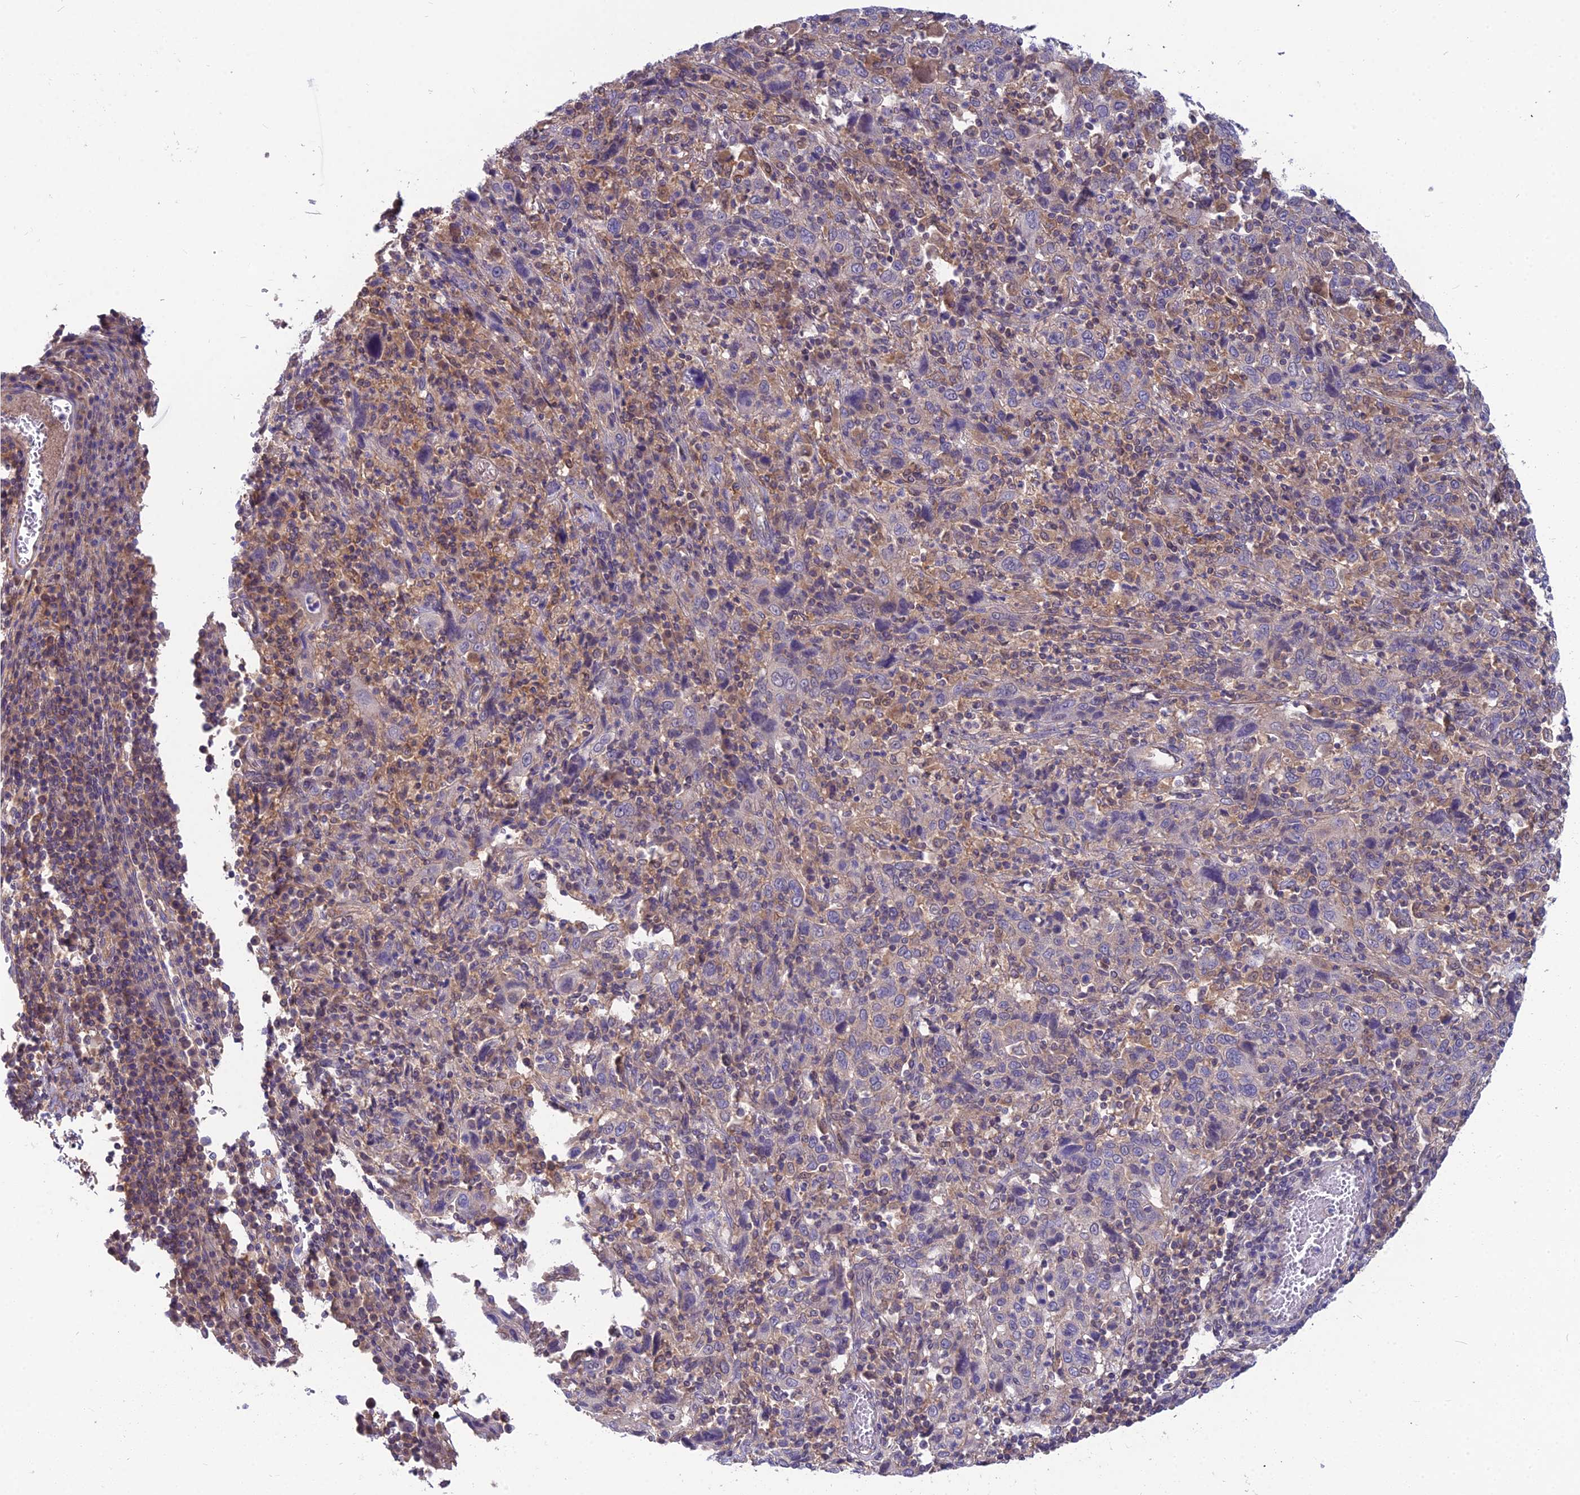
{"staining": {"intensity": "negative", "quantity": "none", "location": "none"}, "tissue": "cervical cancer", "cell_type": "Tumor cells", "image_type": "cancer", "snomed": [{"axis": "morphology", "description": "Squamous cell carcinoma, NOS"}, {"axis": "topography", "description": "Cervix"}], "caption": "Immunohistochemistry (IHC) histopathology image of neoplastic tissue: cervical cancer (squamous cell carcinoma) stained with DAB displays no significant protein expression in tumor cells. Brightfield microscopy of immunohistochemistry stained with DAB (3,3'-diaminobenzidine) (brown) and hematoxylin (blue), captured at high magnification.", "gene": "MVD", "patient": {"sex": "female", "age": 46}}